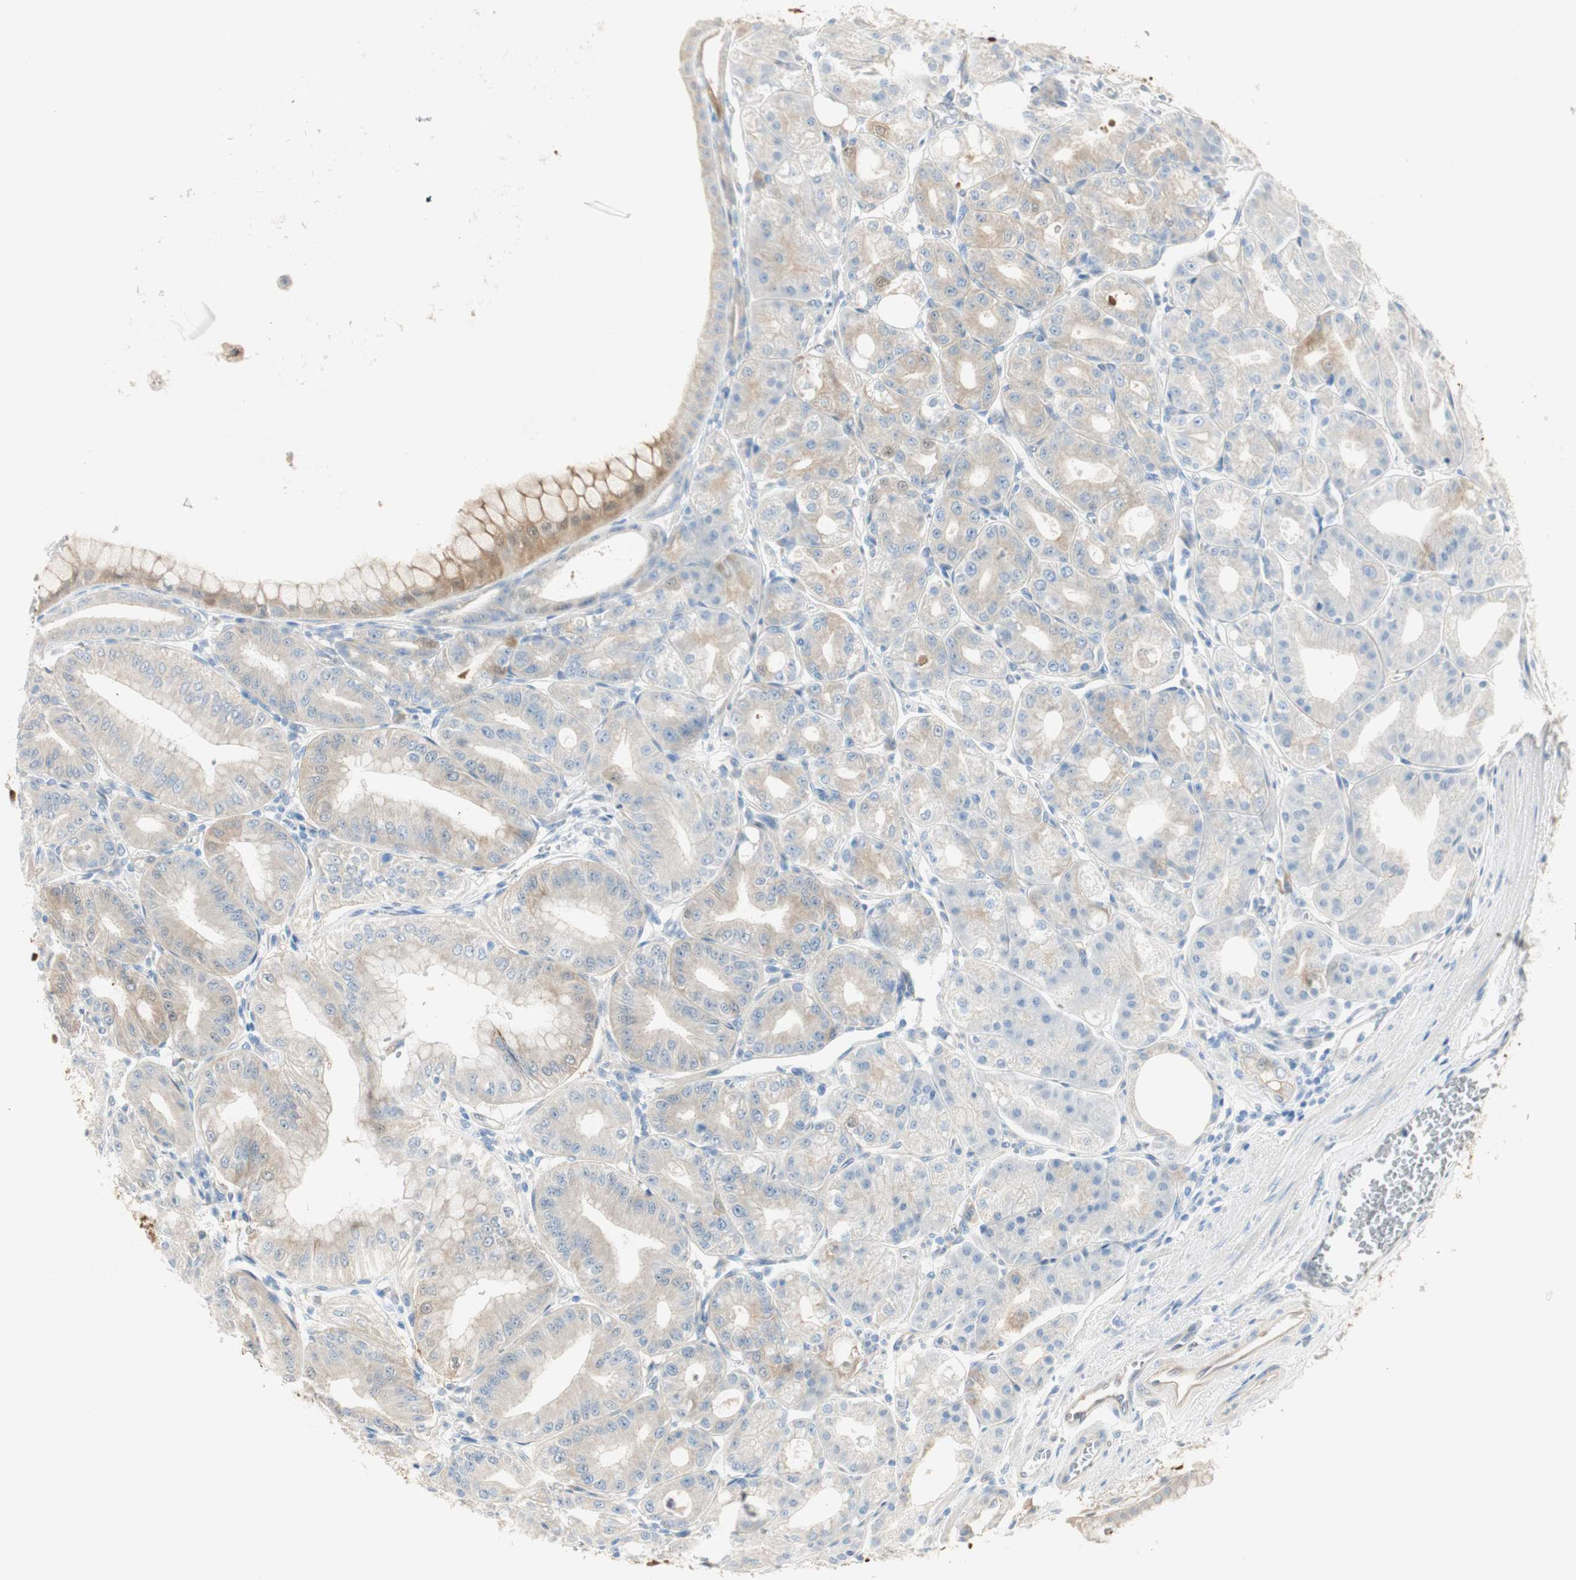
{"staining": {"intensity": "moderate", "quantity": "<25%", "location": "cytoplasmic/membranous,nuclear"}, "tissue": "stomach", "cell_type": "Glandular cells", "image_type": "normal", "snomed": [{"axis": "morphology", "description": "Normal tissue, NOS"}, {"axis": "topography", "description": "Stomach, lower"}], "caption": "This micrograph reveals immunohistochemistry (IHC) staining of normal human stomach, with low moderate cytoplasmic/membranous,nuclear staining in approximately <25% of glandular cells.", "gene": "CDK3", "patient": {"sex": "male", "age": 71}}